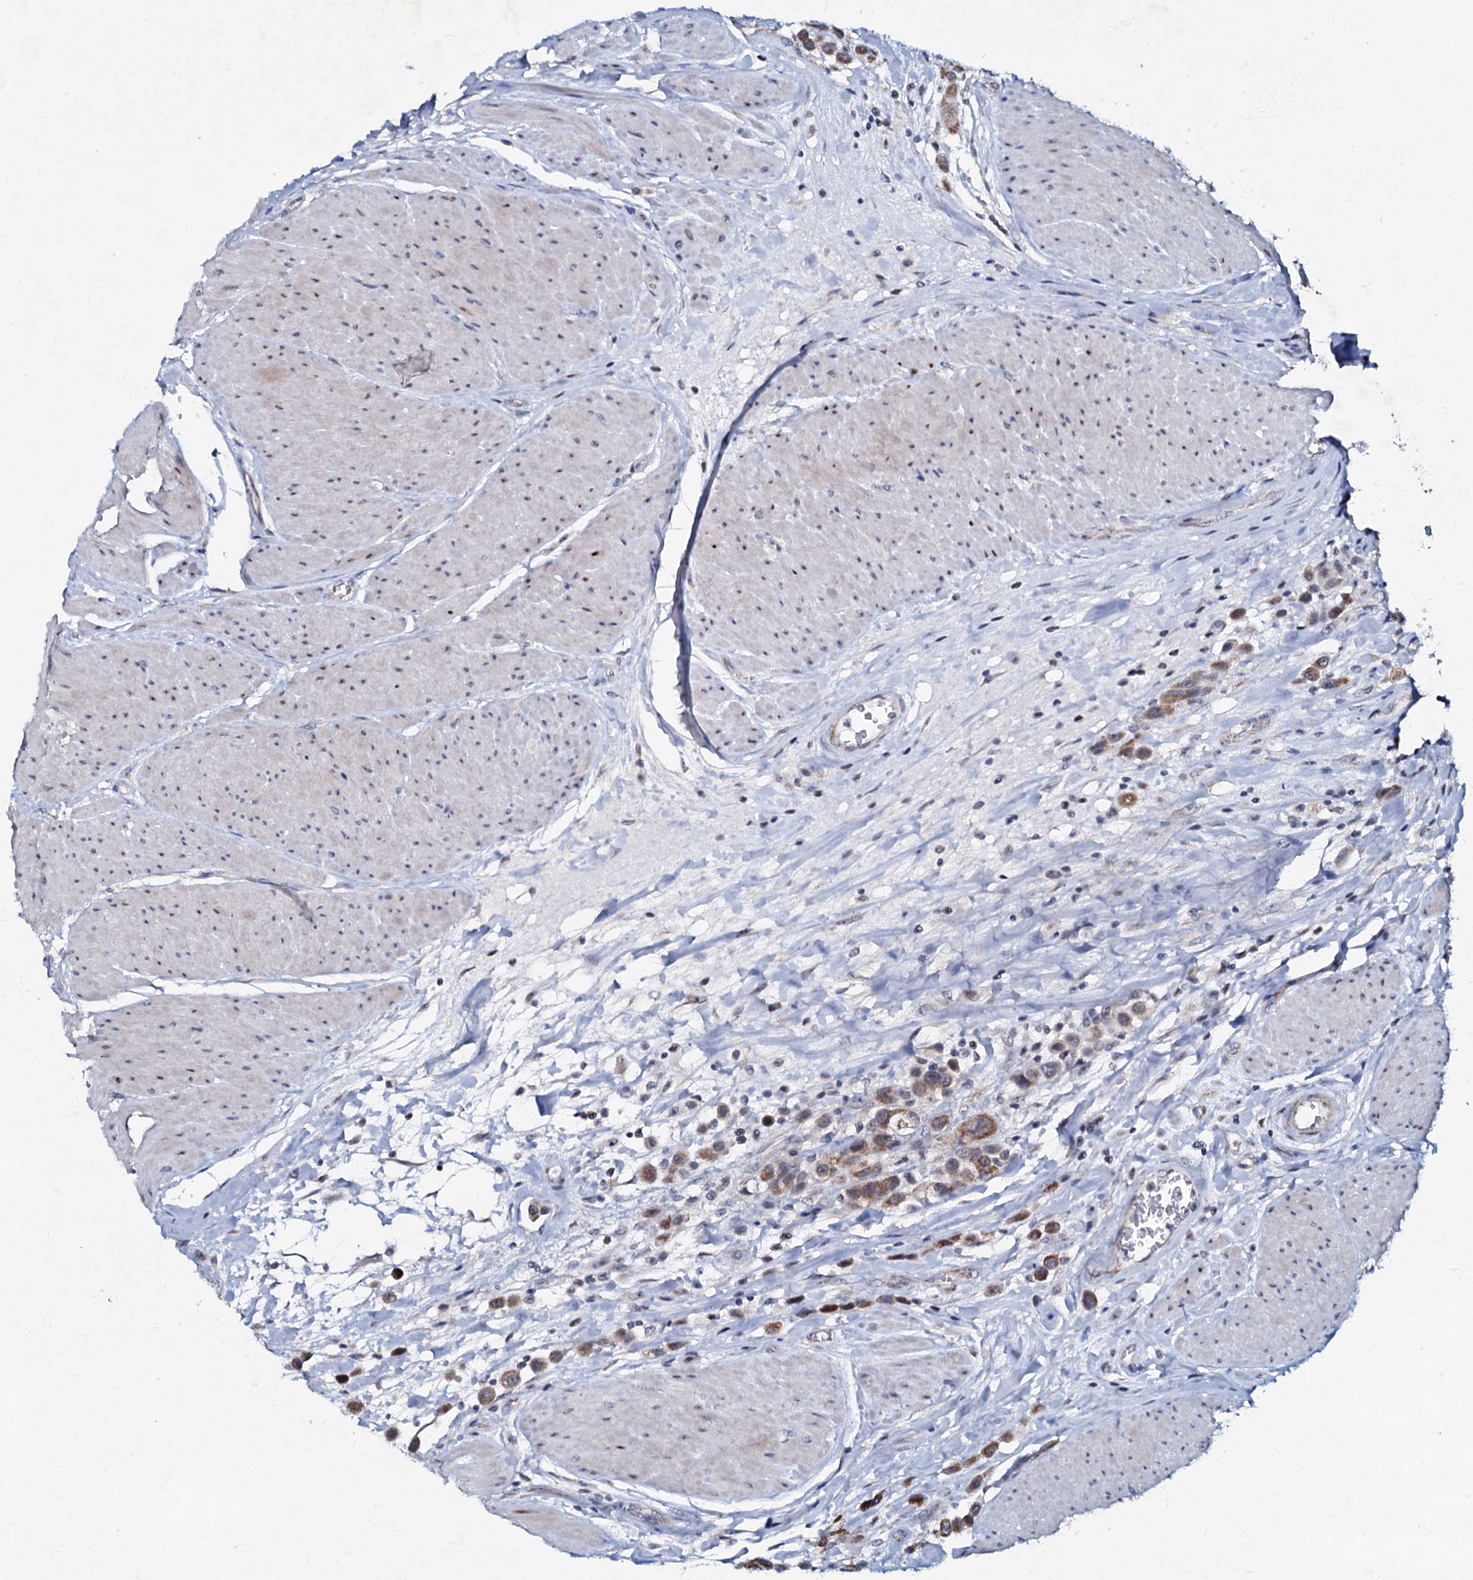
{"staining": {"intensity": "moderate", "quantity": ">75%", "location": "cytoplasmic/membranous"}, "tissue": "urothelial cancer", "cell_type": "Tumor cells", "image_type": "cancer", "snomed": [{"axis": "morphology", "description": "Urothelial carcinoma, High grade"}, {"axis": "topography", "description": "Urinary bladder"}], "caption": "A medium amount of moderate cytoplasmic/membranous expression is present in approximately >75% of tumor cells in urothelial cancer tissue.", "gene": "MRPL51", "patient": {"sex": "male", "age": 50}}